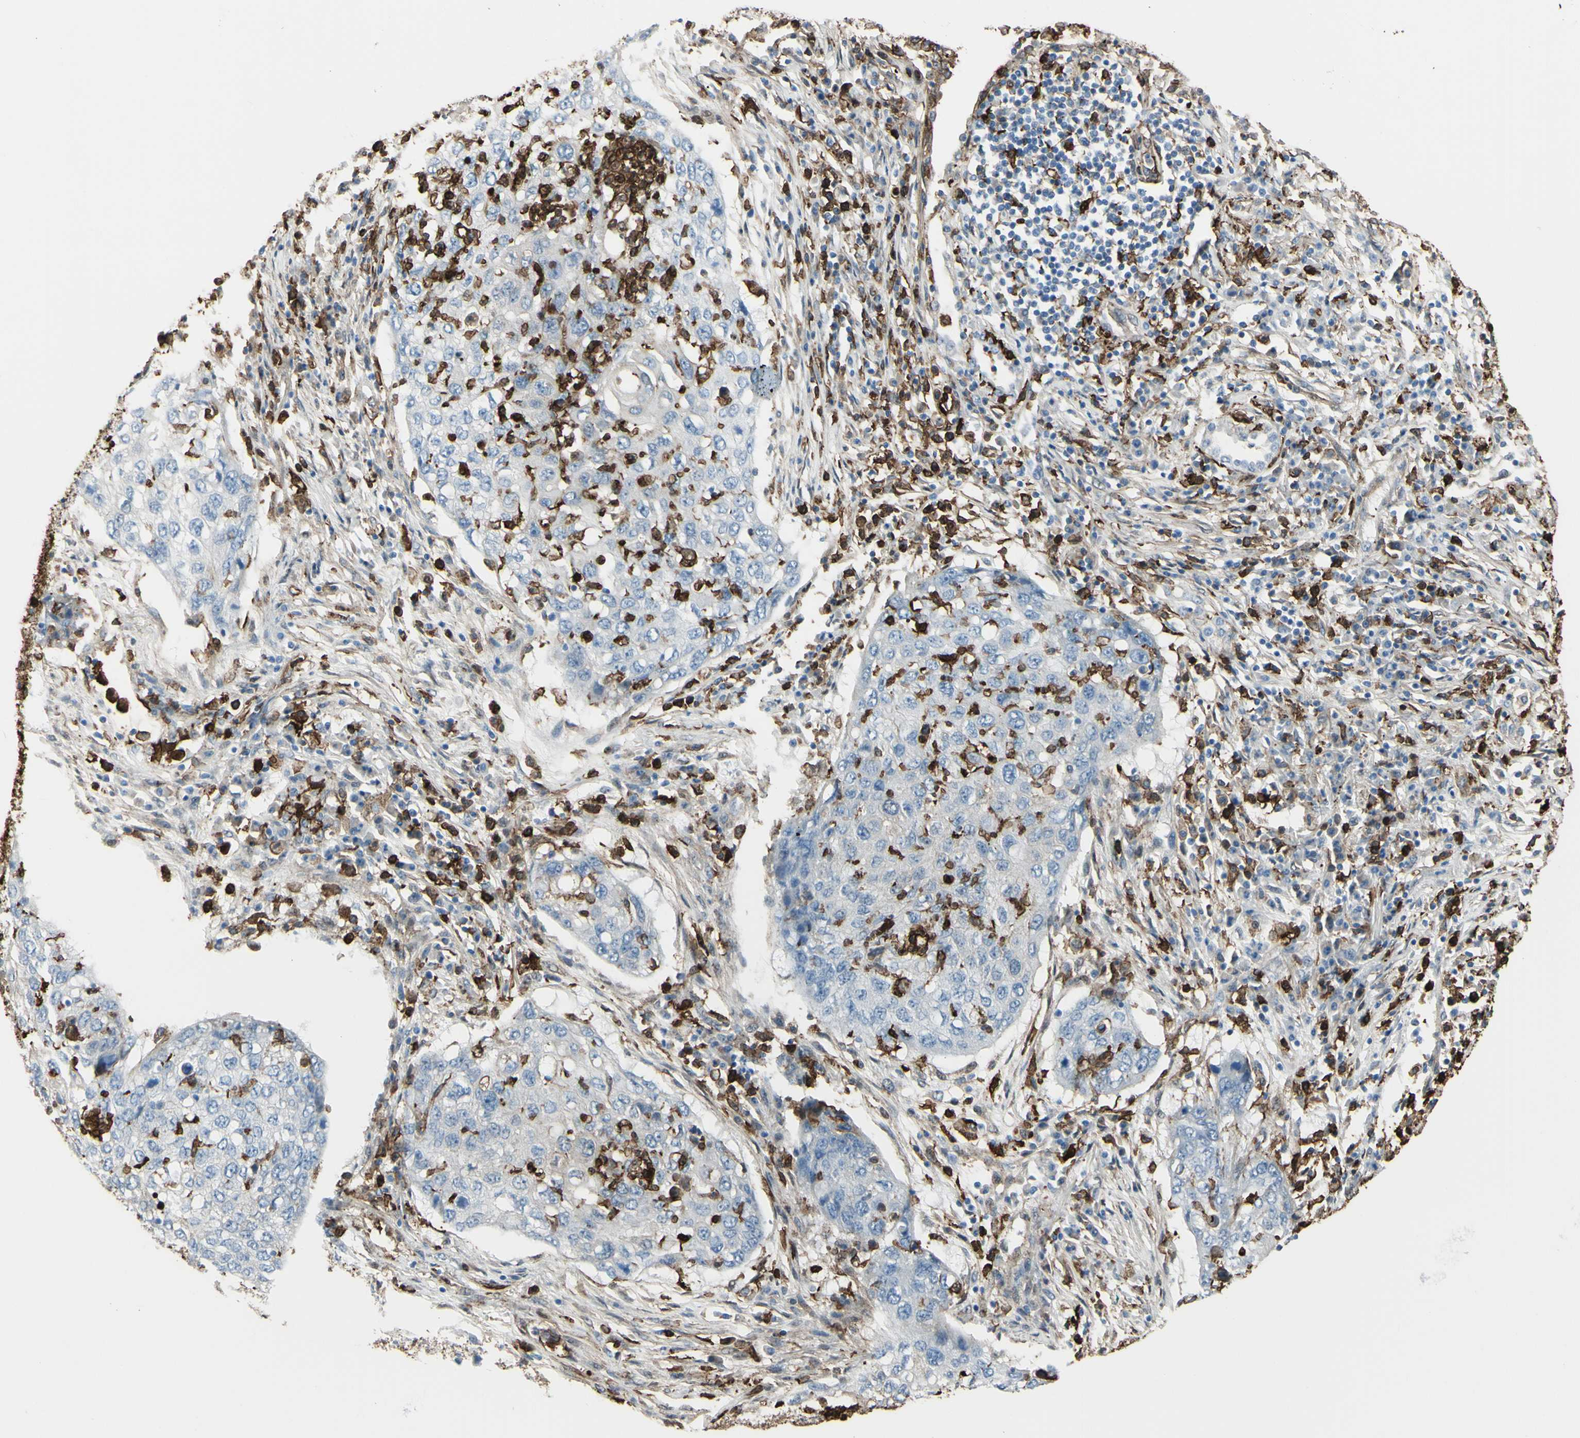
{"staining": {"intensity": "weak", "quantity": ">75%", "location": "cytoplasmic/membranous"}, "tissue": "lung cancer", "cell_type": "Tumor cells", "image_type": "cancer", "snomed": [{"axis": "morphology", "description": "Squamous cell carcinoma, NOS"}, {"axis": "topography", "description": "Lung"}], "caption": "Tumor cells display weak cytoplasmic/membranous expression in about >75% of cells in squamous cell carcinoma (lung).", "gene": "GSN", "patient": {"sex": "female", "age": 63}}